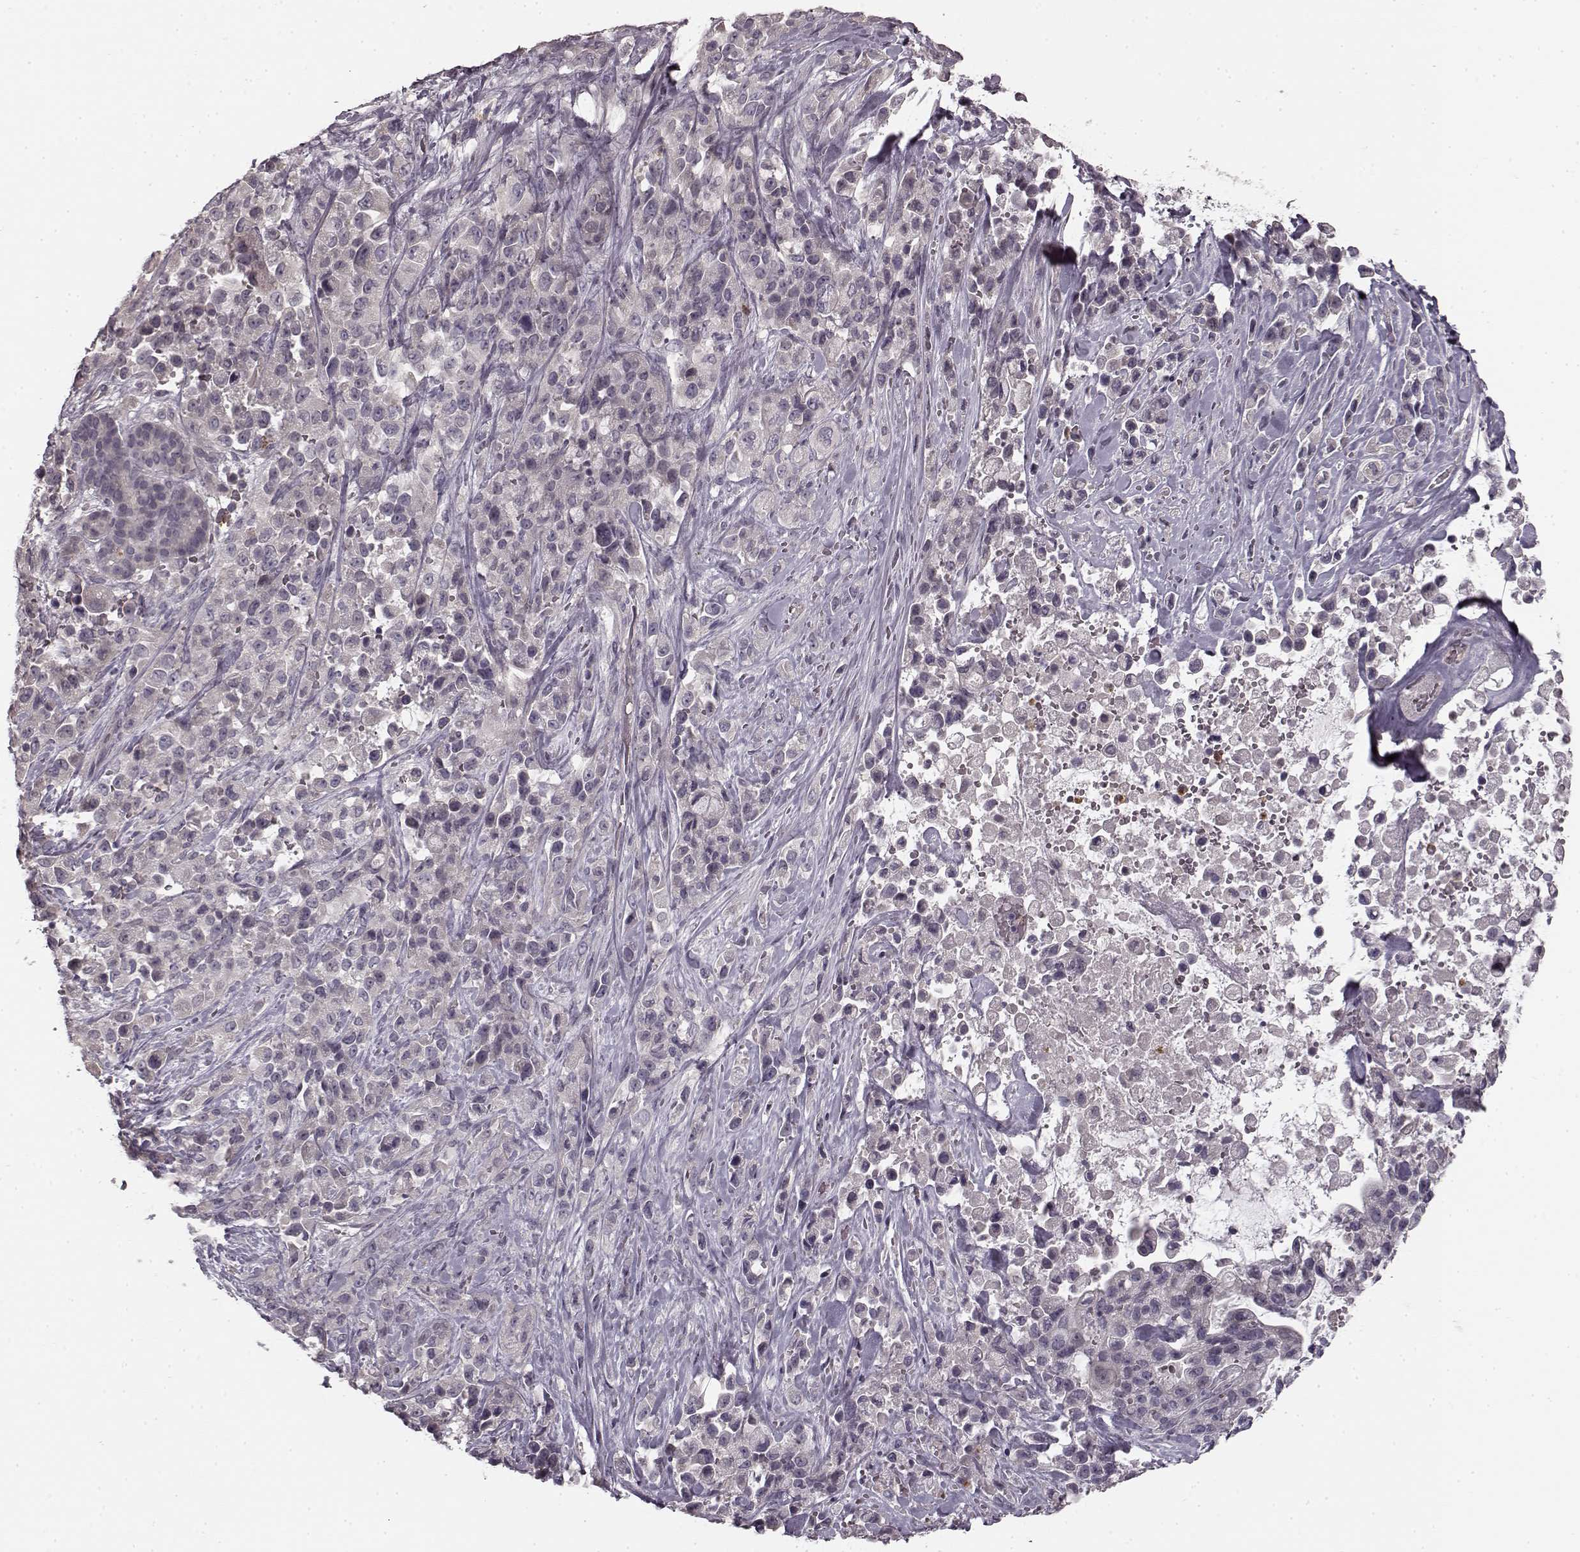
{"staining": {"intensity": "negative", "quantity": "none", "location": "none"}, "tissue": "pancreatic cancer", "cell_type": "Tumor cells", "image_type": "cancer", "snomed": [{"axis": "morphology", "description": "Adenocarcinoma, NOS"}, {"axis": "topography", "description": "Pancreas"}], "caption": "There is no significant positivity in tumor cells of pancreatic cancer.", "gene": "CHIT1", "patient": {"sex": "male", "age": 44}}